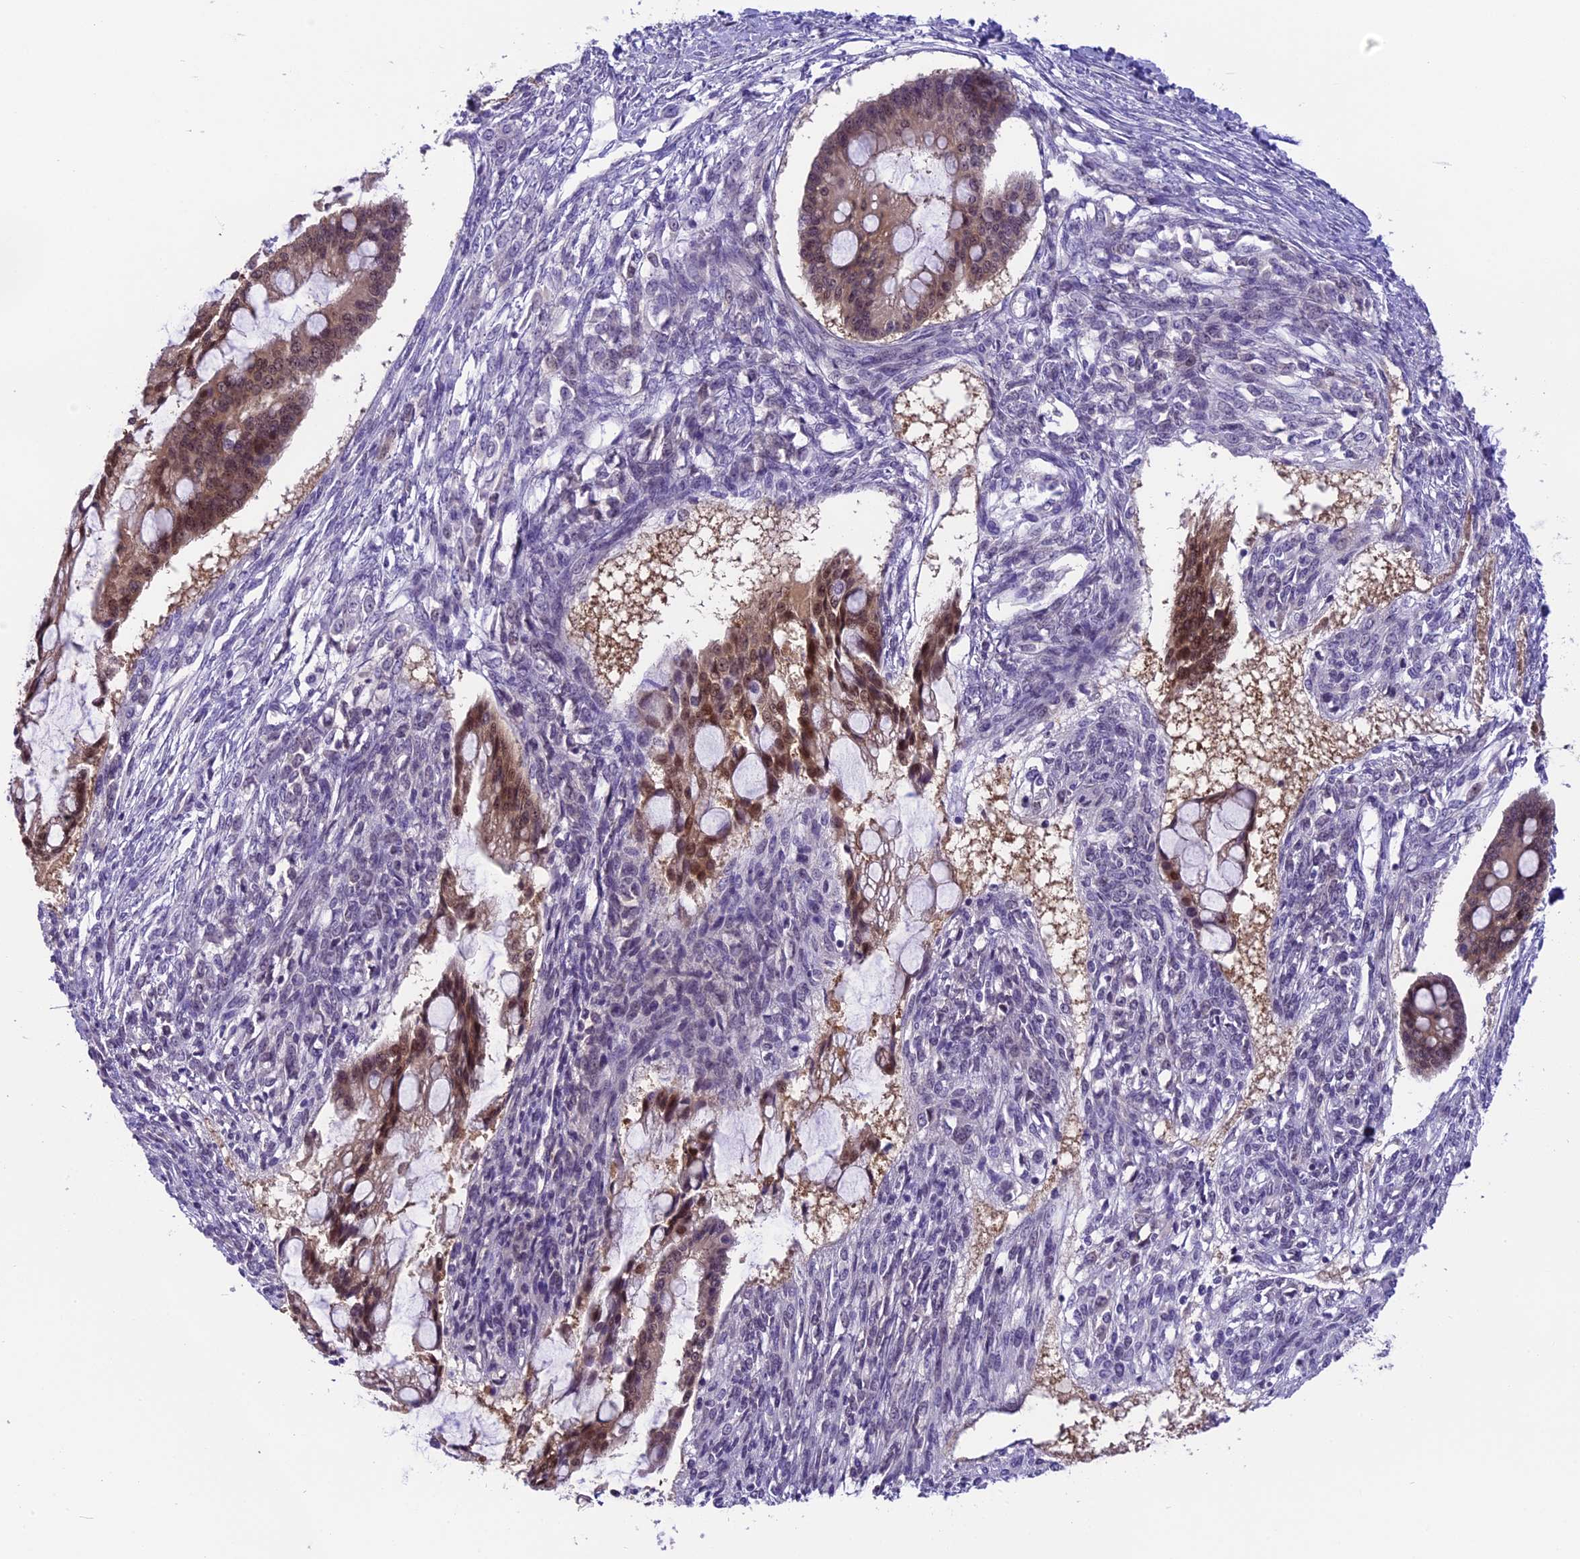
{"staining": {"intensity": "moderate", "quantity": "25%-75%", "location": "cytoplasmic/membranous,nuclear"}, "tissue": "ovarian cancer", "cell_type": "Tumor cells", "image_type": "cancer", "snomed": [{"axis": "morphology", "description": "Cystadenocarcinoma, mucinous, NOS"}, {"axis": "topography", "description": "Ovary"}], "caption": "Immunohistochemistry photomicrograph of human ovarian cancer (mucinous cystadenocarcinoma) stained for a protein (brown), which reveals medium levels of moderate cytoplasmic/membranous and nuclear positivity in approximately 25%-75% of tumor cells.", "gene": "PRR15", "patient": {"sex": "female", "age": 73}}